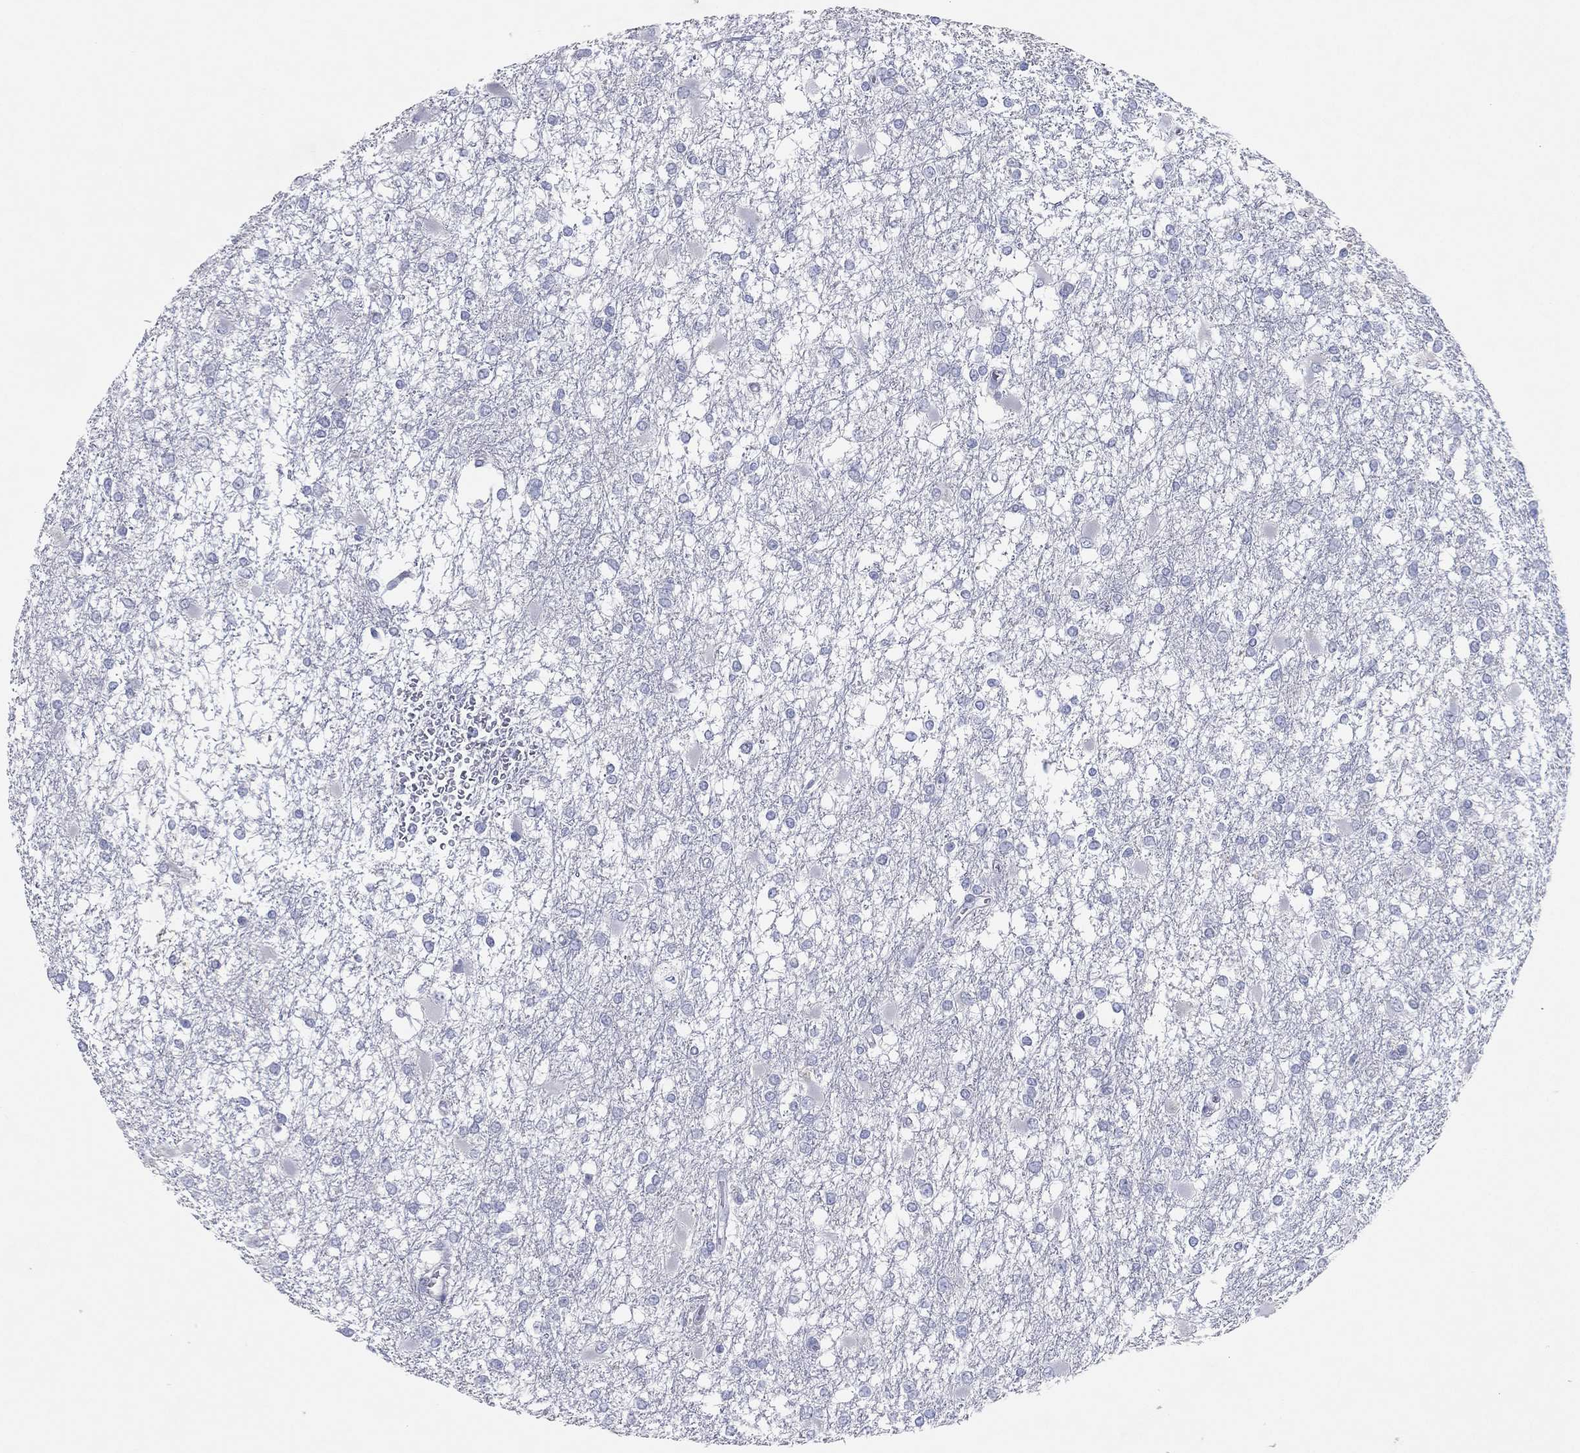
{"staining": {"intensity": "negative", "quantity": "none", "location": "none"}, "tissue": "glioma", "cell_type": "Tumor cells", "image_type": "cancer", "snomed": [{"axis": "morphology", "description": "Glioma, malignant, High grade"}, {"axis": "topography", "description": "Cerebral cortex"}], "caption": "IHC of high-grade glioma (malignant) exhibits no staining in tumor cells.", "gene": "CPT1B", "patient": {"sex": "male", "age": 79}}